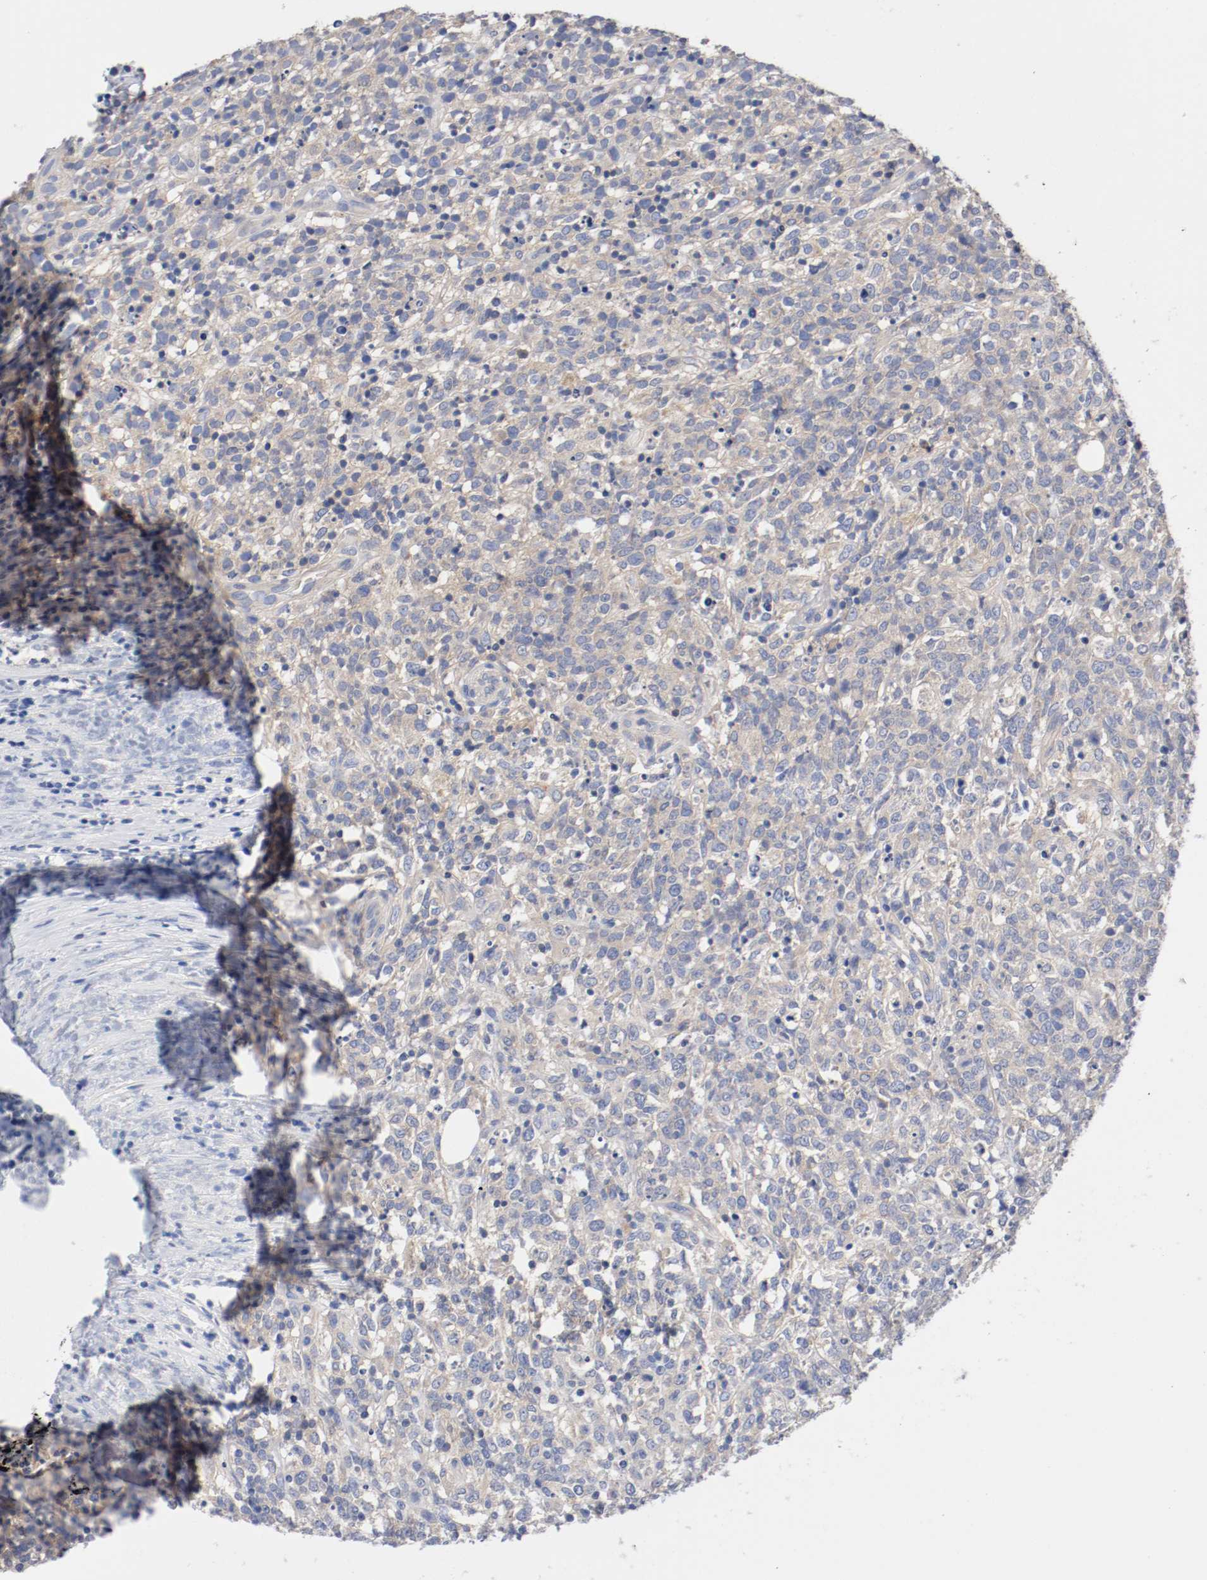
{"staining": {"intensity": "weak", "quantity": ">75%", "location": "cytoplasmic/membranous"}, "tissue": "lymphoma", "cell_type": "Tumor cells", "image_type": "cancer", "snomed": [{"axis": "morphology", "description": "Malignant lymphoma, non-Hodgkin's type, High grade"}, {"axis": "topography", "description": "Lymph node"}], "caption": "Immunohistochemical staining of lymphoma reveals weak cytoplasmic/membranous protein expression in about >75% of tumor cells. Immunohistochemistry (ihc) stains the protein in brown and the nuclei are stained blue.", "gene": "HGS", "patient": {"sex": "female", "age": 73}}